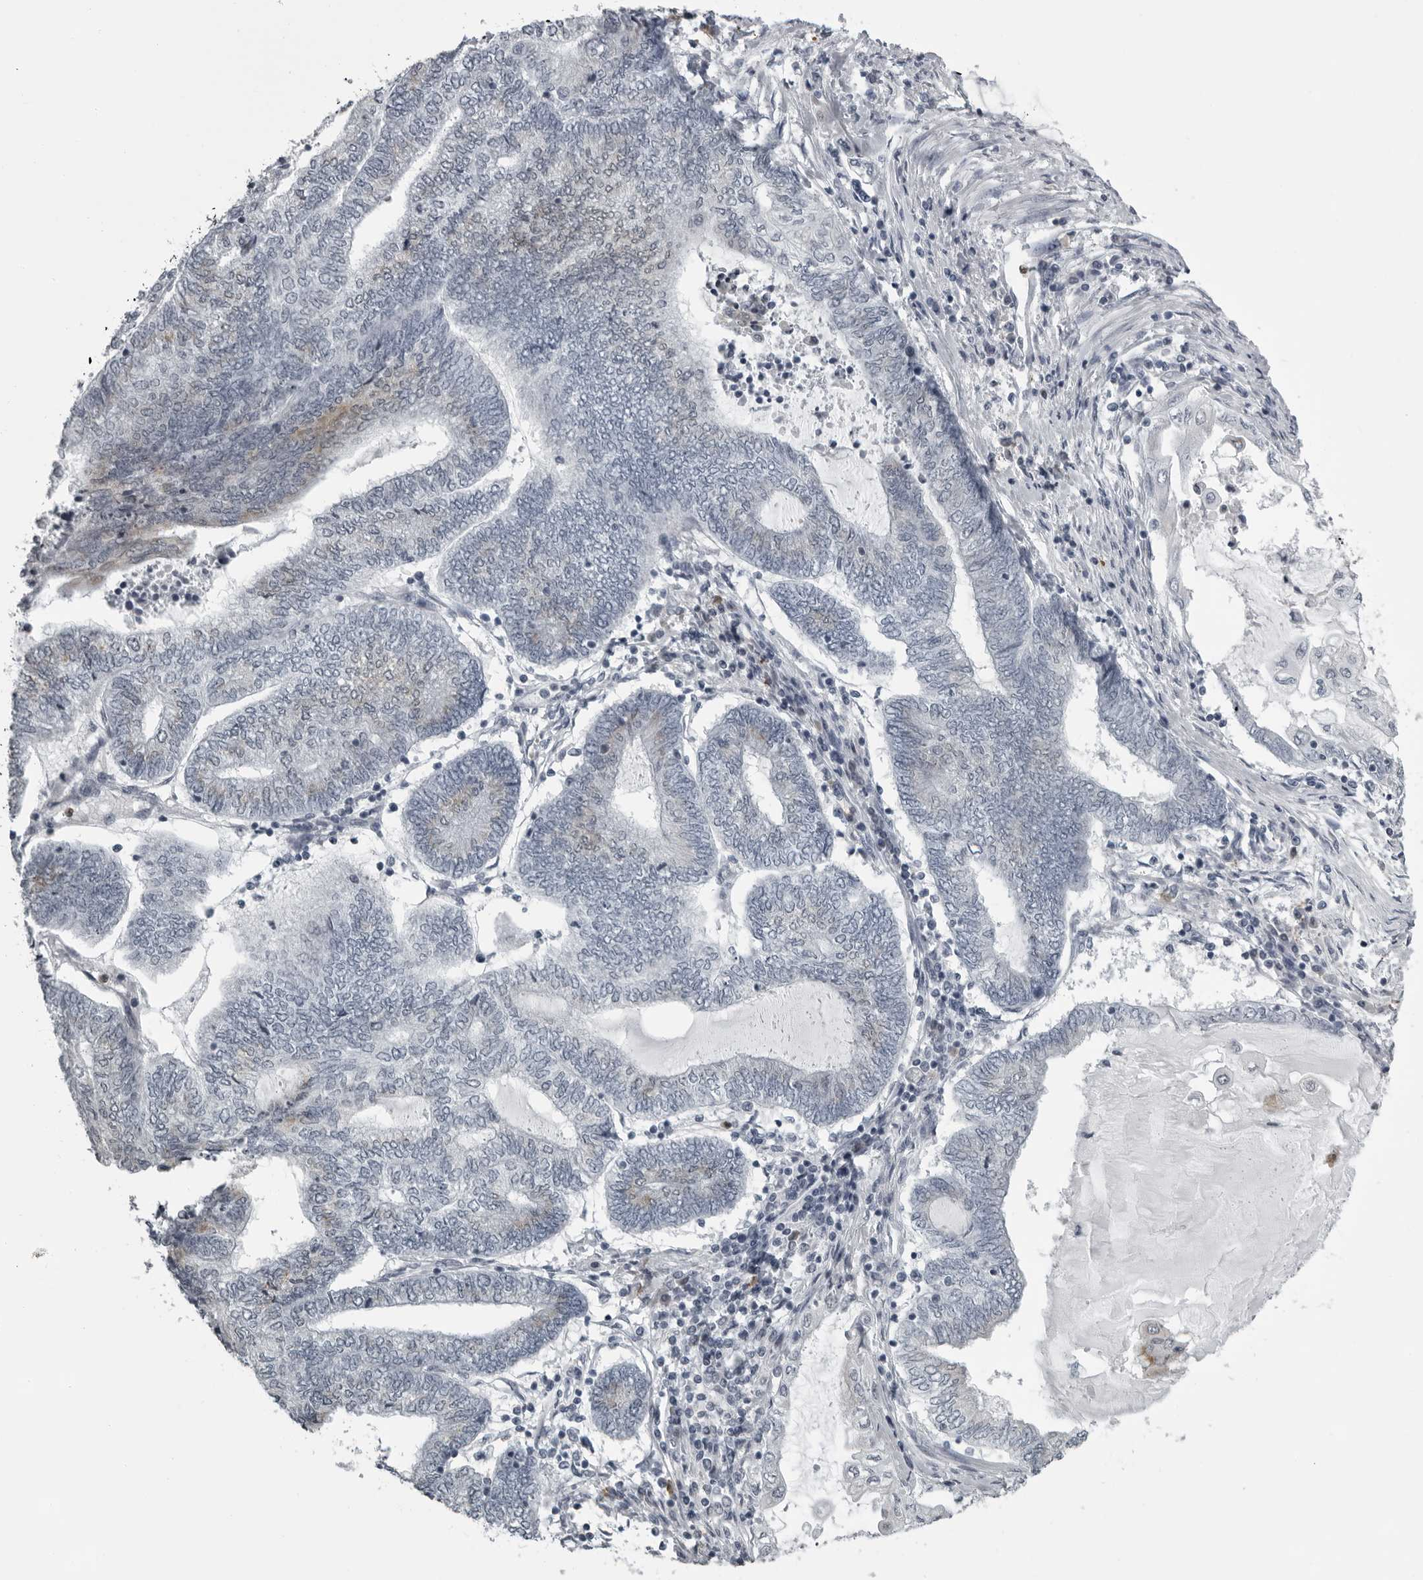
{"staining": {"intensity": "negative", "quantity": "none", "location": "none"}, "tissue": "endometrial cancer", "cell_type": "Tumor cells", "image_type": "cancer", "snomed": [{"axis": "morphology", "description": "Adenocarcinoma, NOS"}, {"axis": "topography", "description": "Uterus"}, {"axis": "topography", "description": "Endometrium"}], "caption": "Immunohistochemical staining of human endometrial adenocarcinoma exhibits no significant expression in tumor cells.", "gene": "RTCA", "patient": {"sex": "female", "age": 70}}